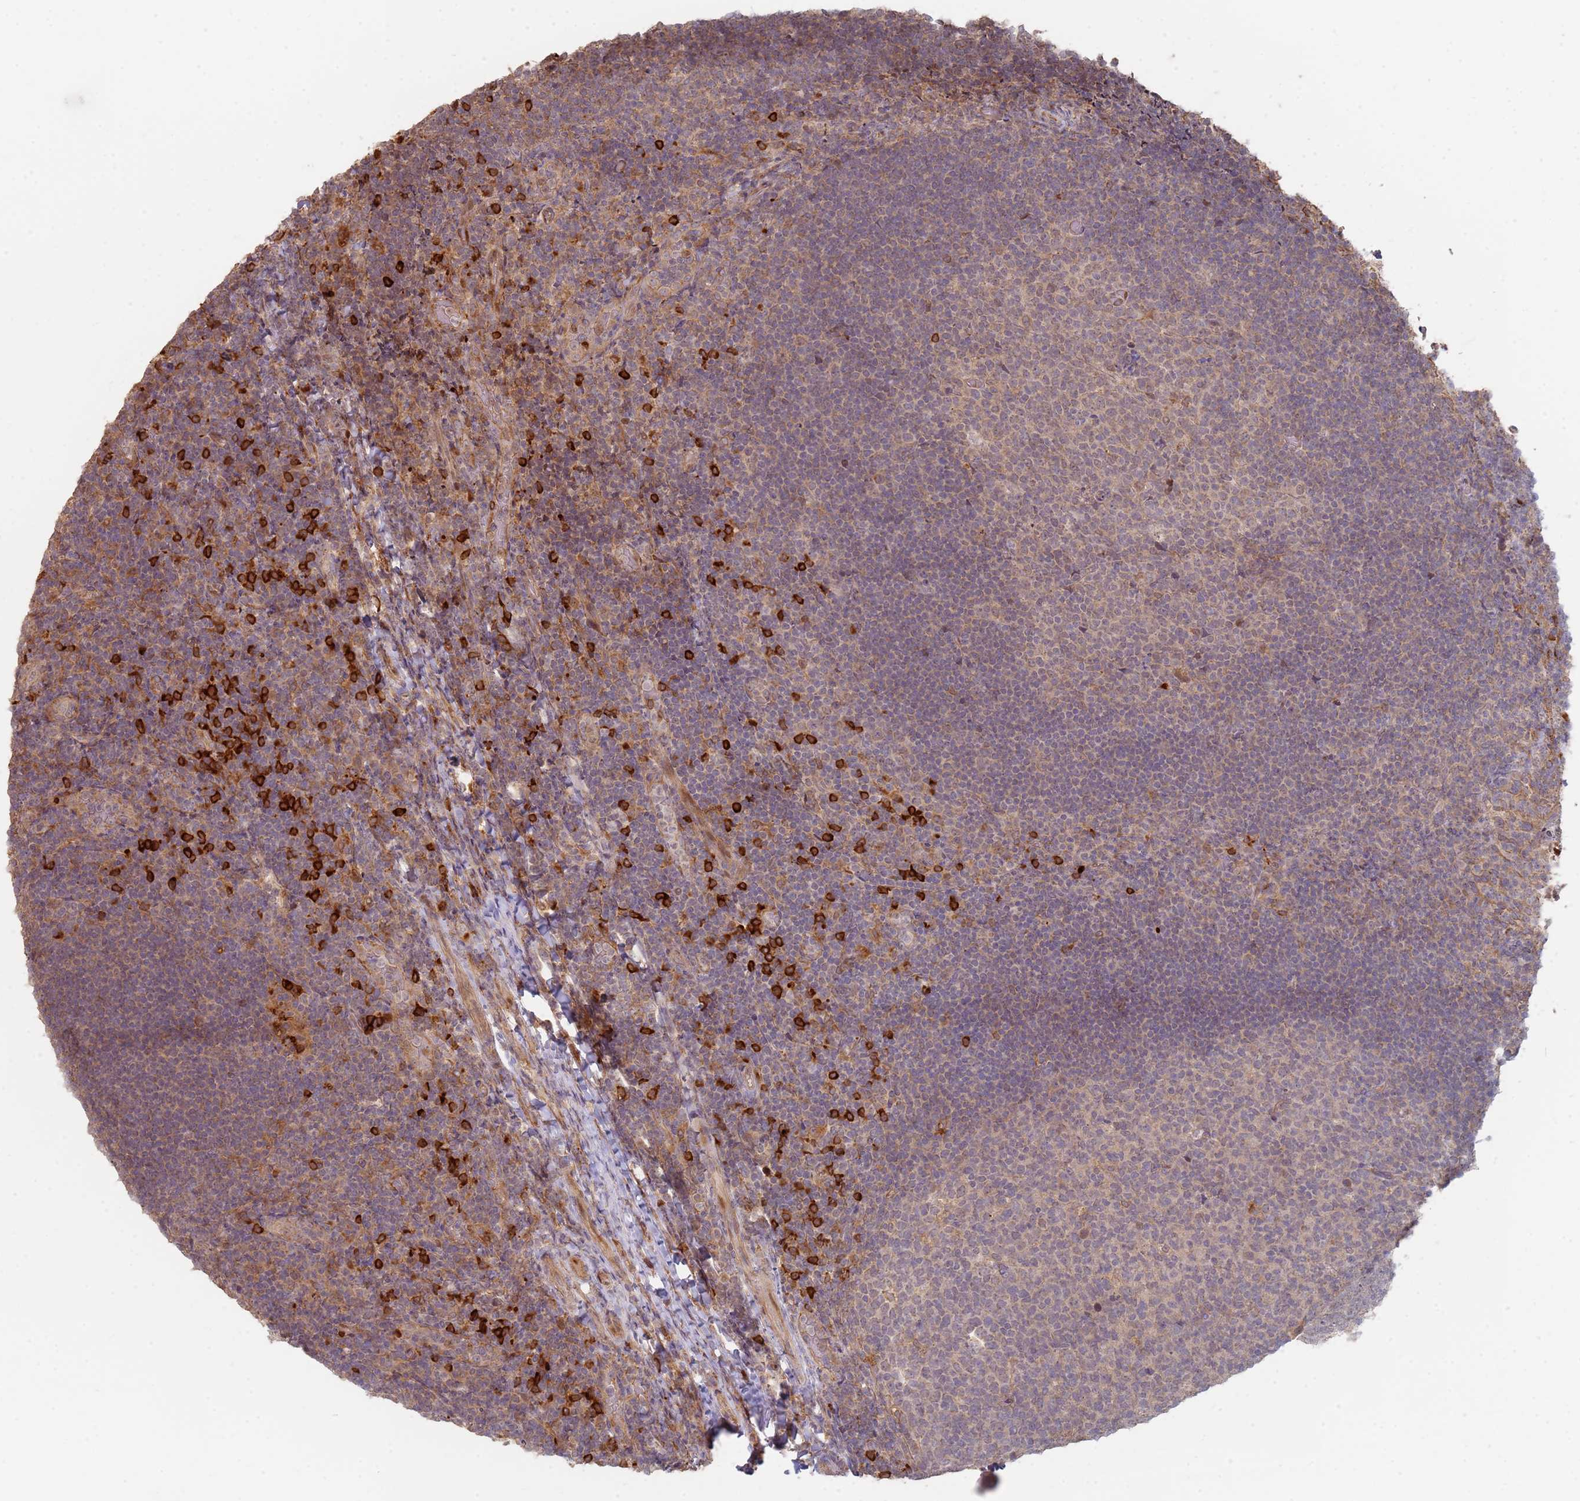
{"staining": {"intensity": "negative", "quantity": "none", "location": "none"}, "tissue": "tonsil", "cell_type": "Germinal center cells", "image_type": "normal", "snomed": [{"axis": "morphology", "description": "Normal tissue, NOS"}, {"axis": "topography", "description": "Tonsil"}], "caption": "Tonsil was stained to show a protein in brown. There is no significant staining in germinal center cells. (DAB (3,3'-diaminobenzidine) IHC, high magnification).", "gene": "MPEG1", "patient": {"sex": "female", "age": 10}}